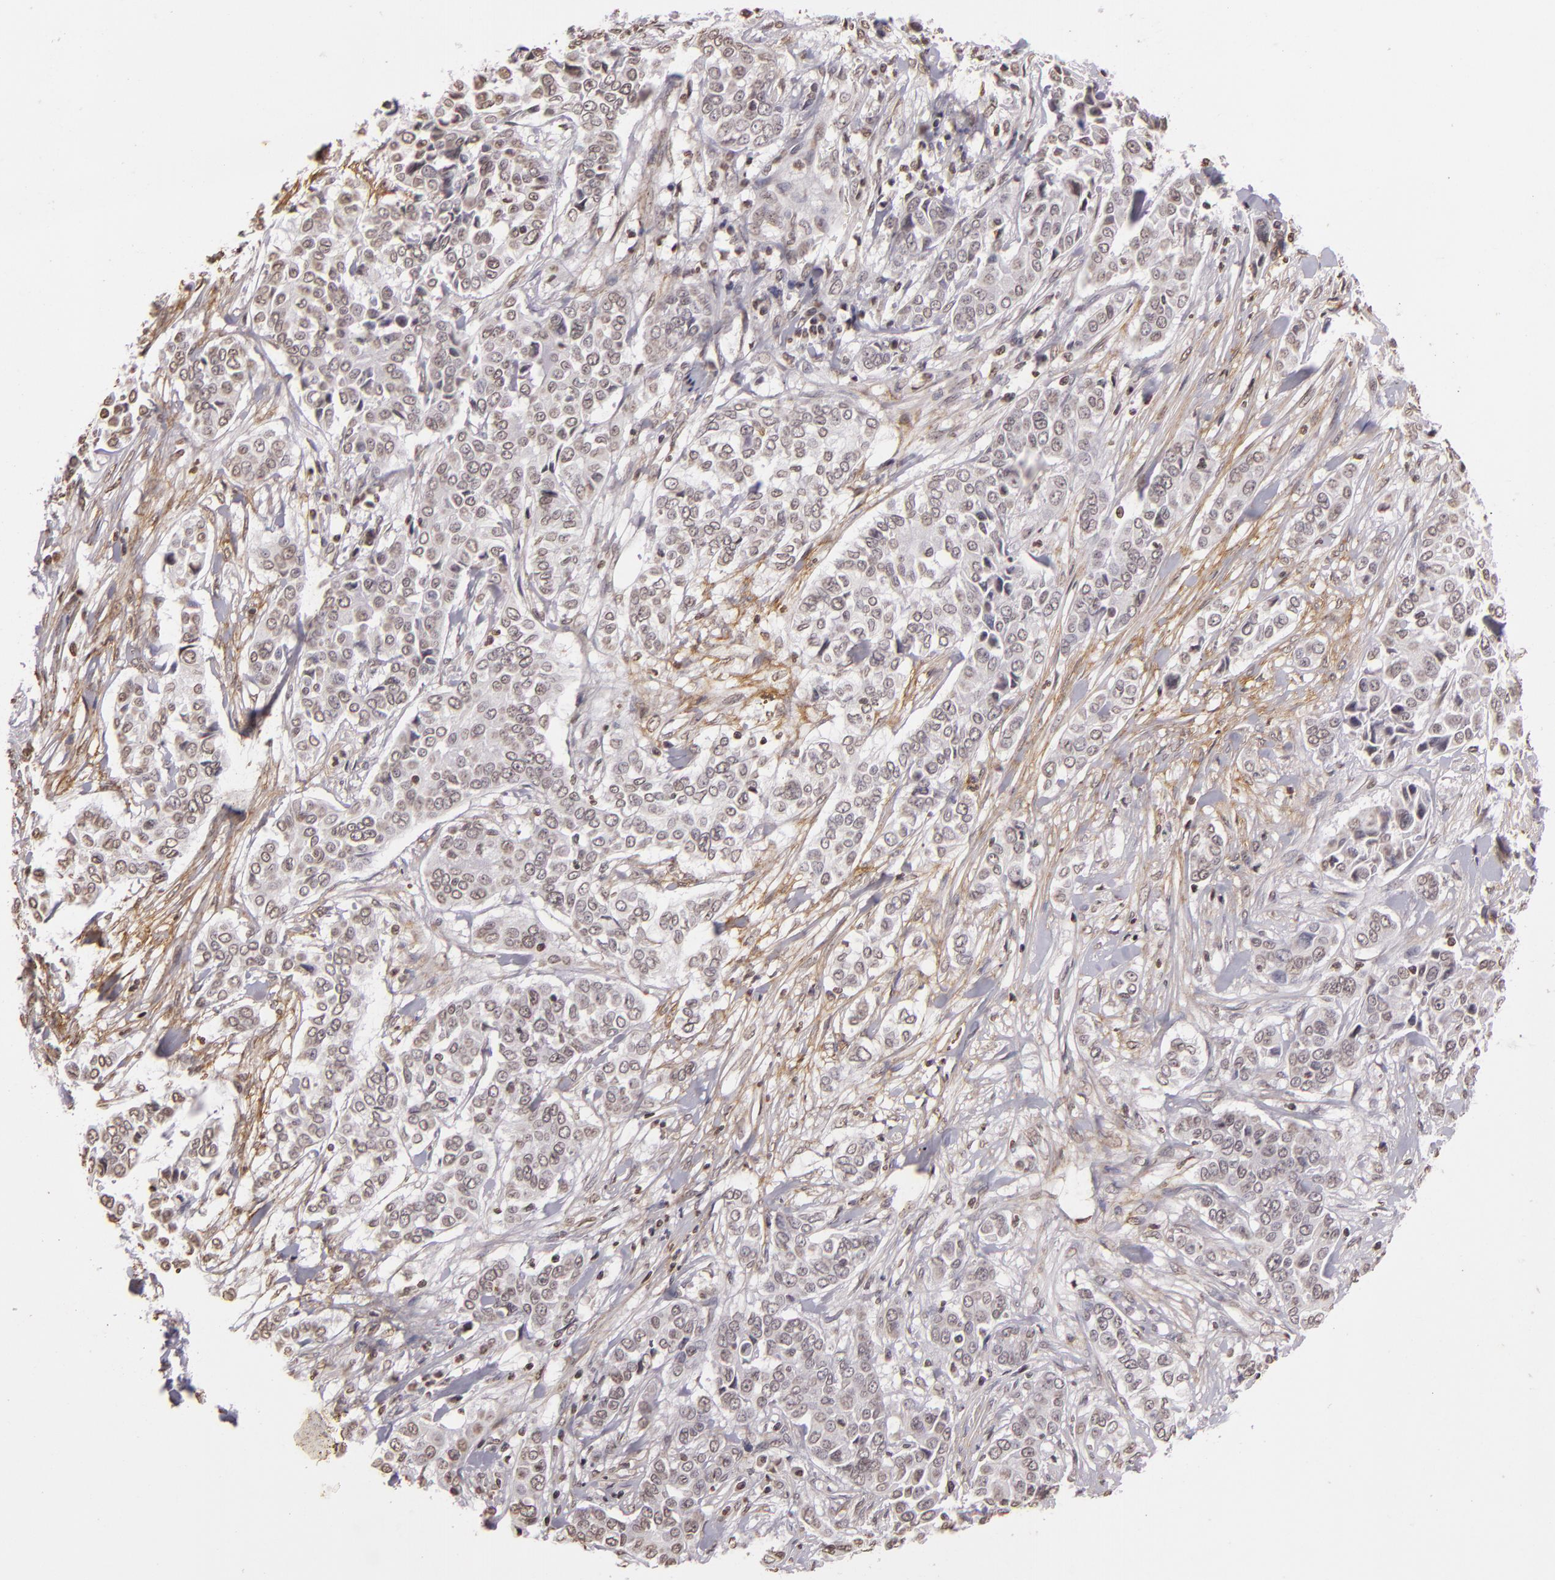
{"staining": {"intensity": "negative", "quantity": "none", "location": "none"}, "tissue": "pancreatic cancer", "cell_type": "Tumor cells", "image_type": "cancer", "snomed": [{"axis": "morphology", "description": "Adenocarcinoma, NOS"}, {"axis": "topography", "description": "Pancreas"}], "caption": "A high-resolution image shows immunohistochemistry staining of pancreatic adenocarcinoma, which reveals no significant positivity in tumor cells.", "gene": "THRB", "patient": {"sex": "female", "age": 52}}